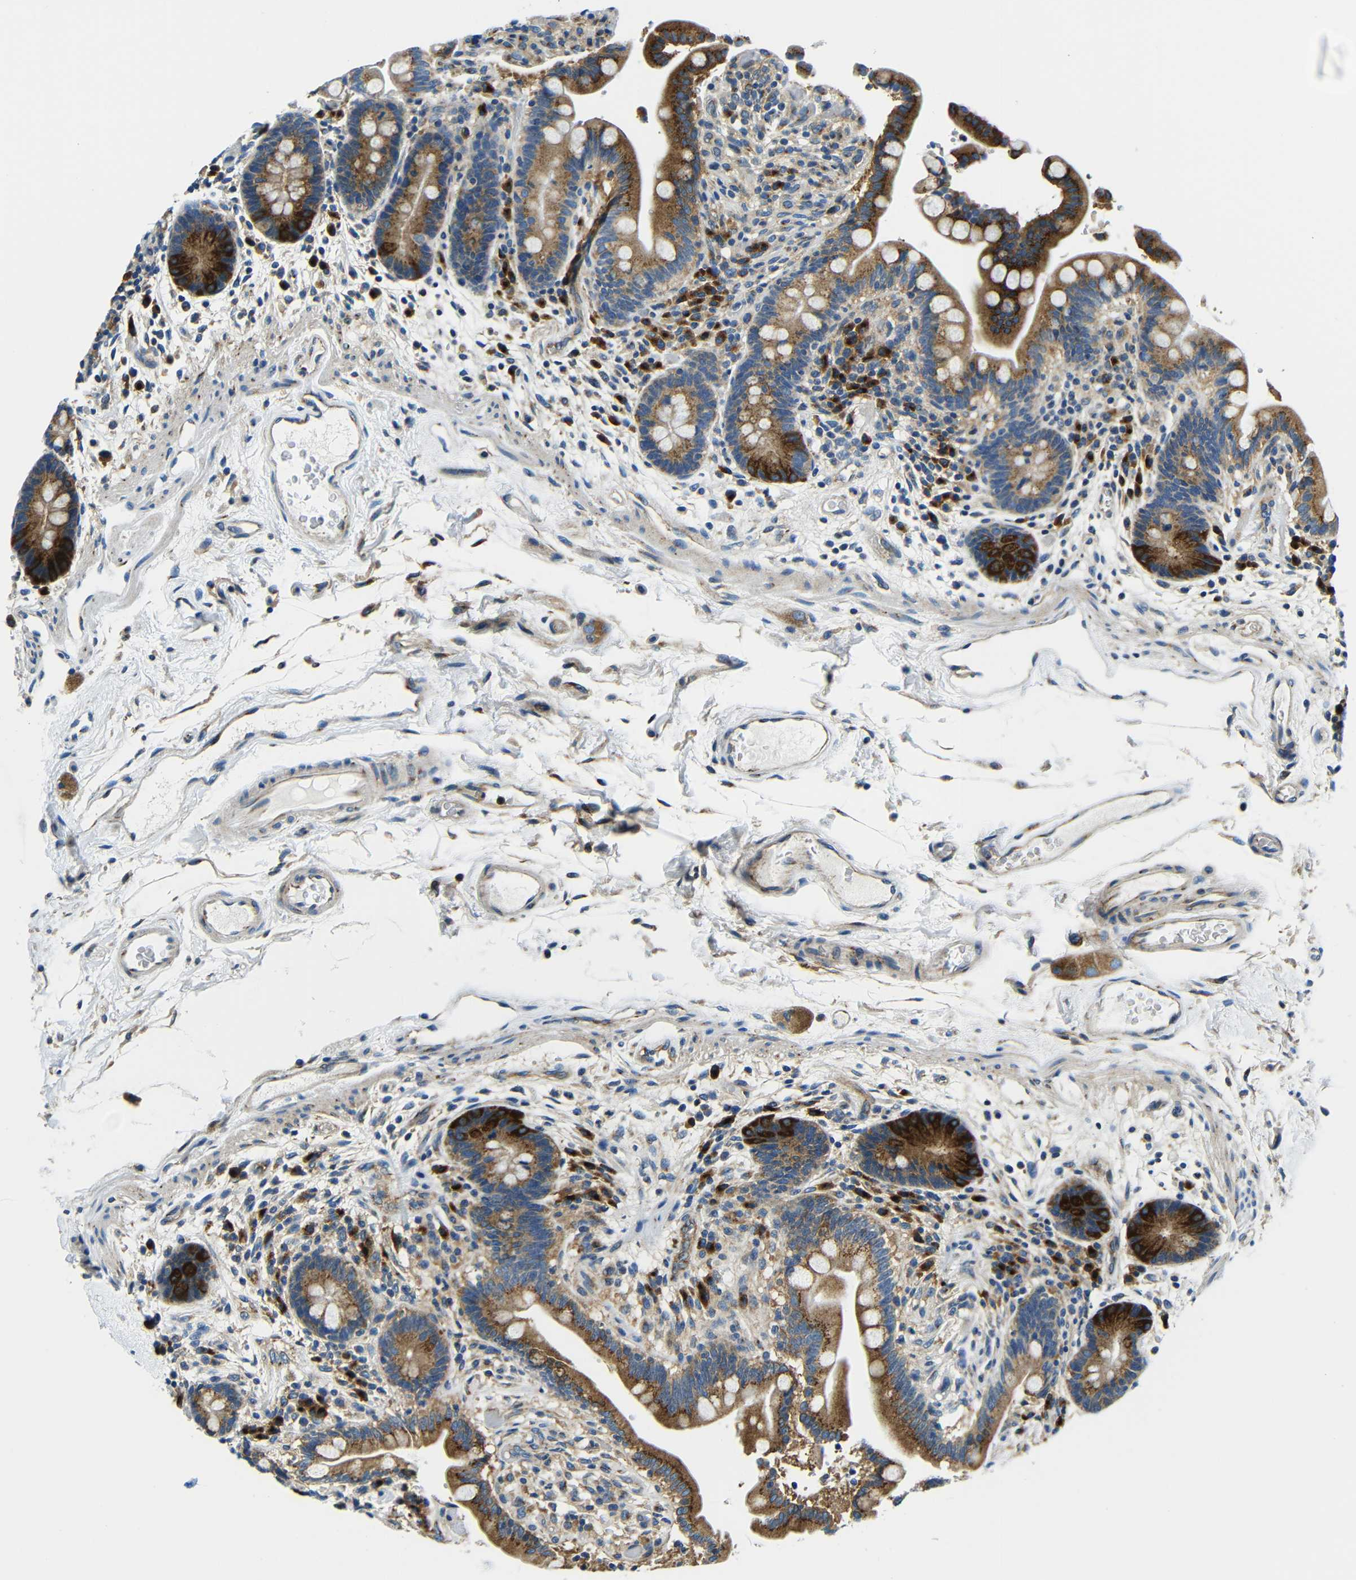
{"staining": {"intensity": "moderate", "quantity": "25%-75%", "location": "cytoplasmic/membranous"}, "tissue": "colon", "cell_type": "Endothelial cells", "image_type": "normal", "snomed": [{"axis": "morphology", "description": "Normal tissue, NOS"}, {"axis": "topography", "description": "Colon"}], "caption": "A photomicrograph of colon stained for a protein reveals moderate cytoplasmic/membranous brown staining in endothelial cells. (IHC, brightfield microscopy, high magnification).", "gene": "USO1", "patient": {"sex": "male", "age": 73}}